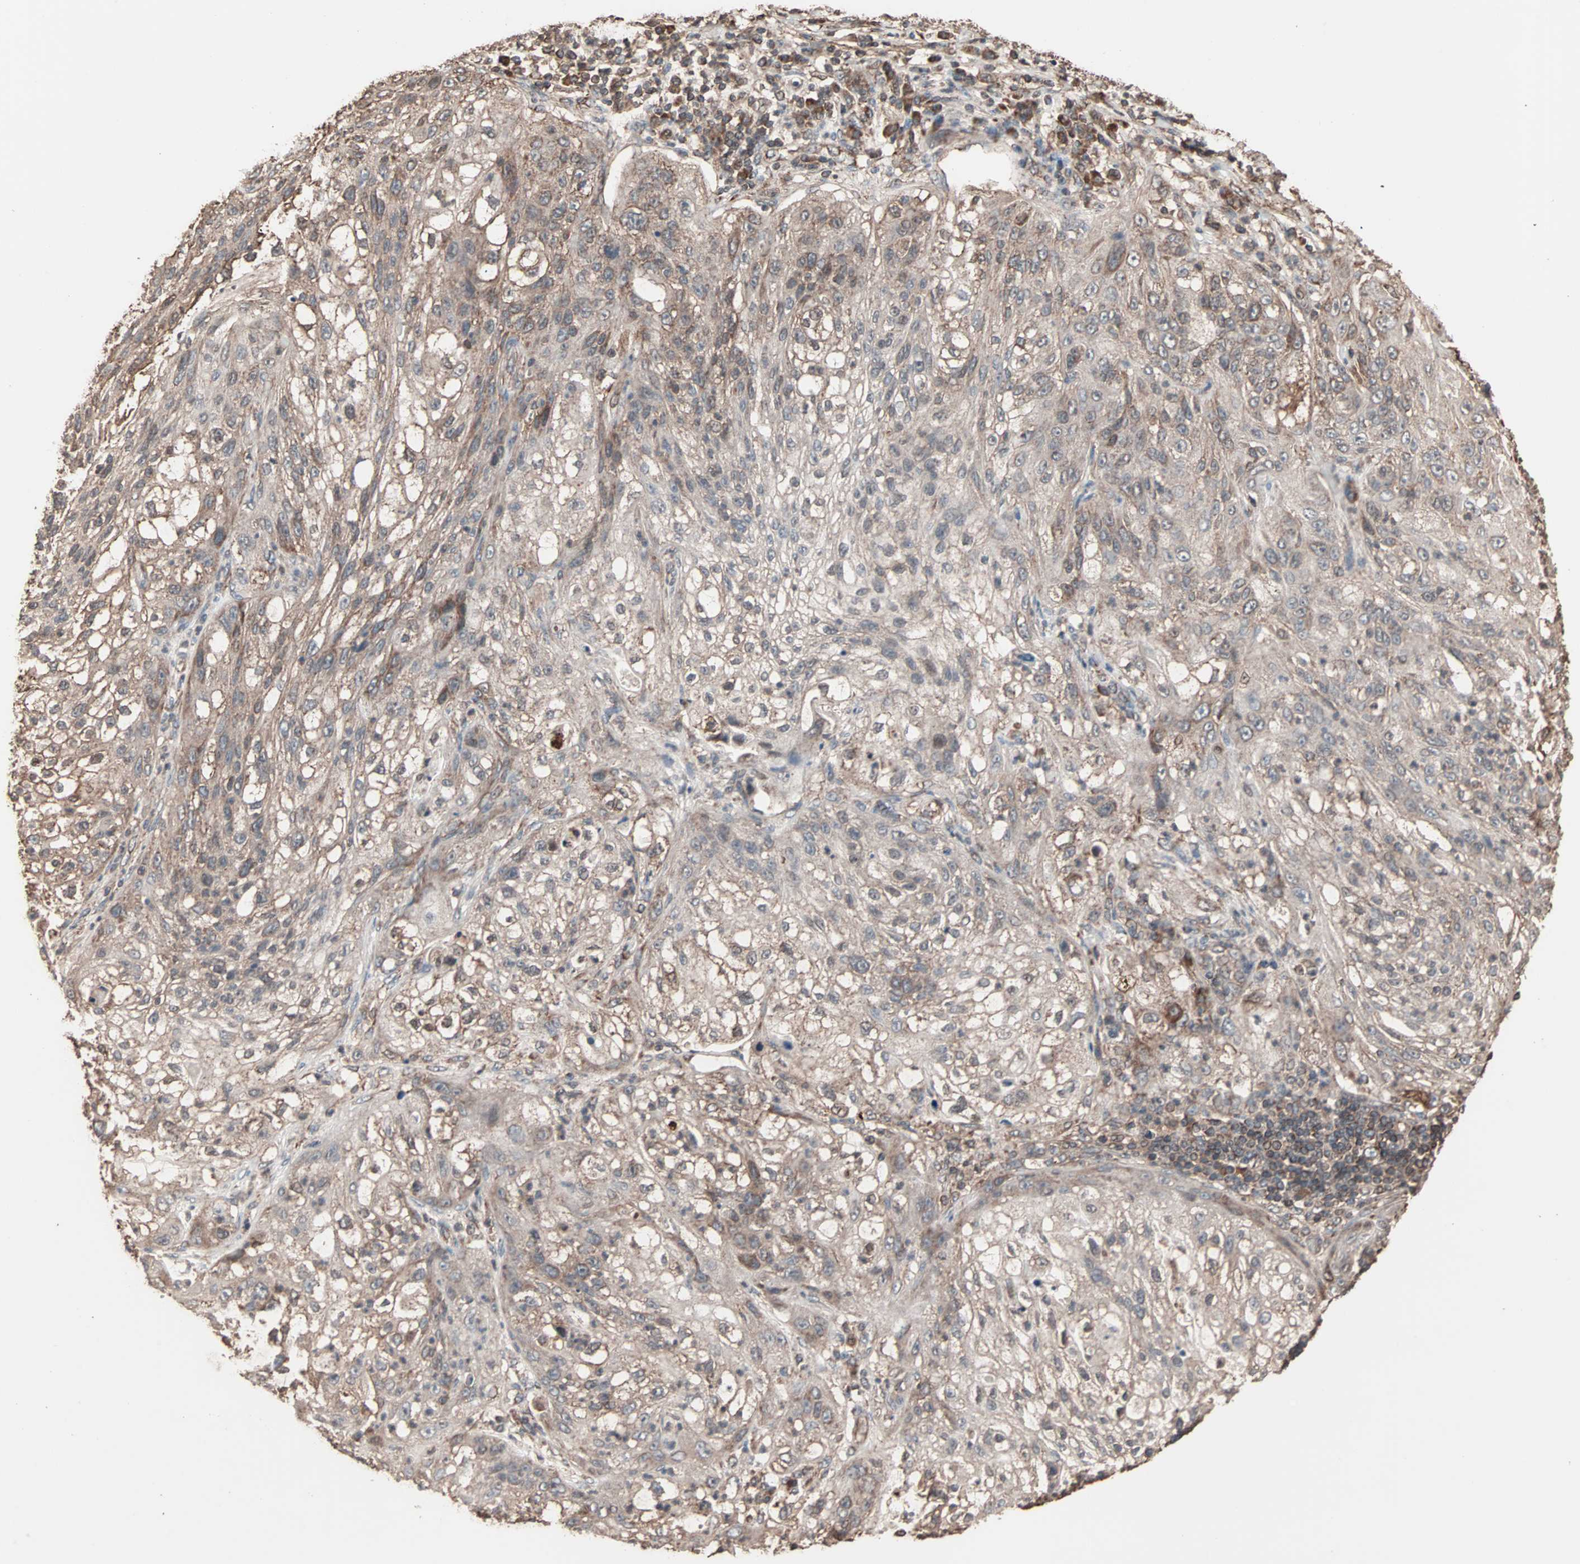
{"staining": {"intensity": "moderate", "quantity": ">75%", "location": "cytoplasmic/membranous"}, "tissue": "lung cancer", "cell_type": "Tumor cells", "image_type": "cancer", "snomed": [{"axis": "morphology", "description": "Inflammation, NOS"}, {"axis": "morphology", "description": "Squamous cell carcinoma, NOS"}, {"axis": "topography", "description": "Lymph node"}, {"axis": "topography", "description": "Soft tissue"}, {"axis": "topography", "description": "Lung"}], "caption": "About >75% of tumor cells in squamous cell carcinoma (lung) reveal moderate cytoplasmic/membranous protein expression as visualized by brown immunohistochemical staining.", "gene": "MRPL2", "patient": {"sex": "male", "age": 66}}